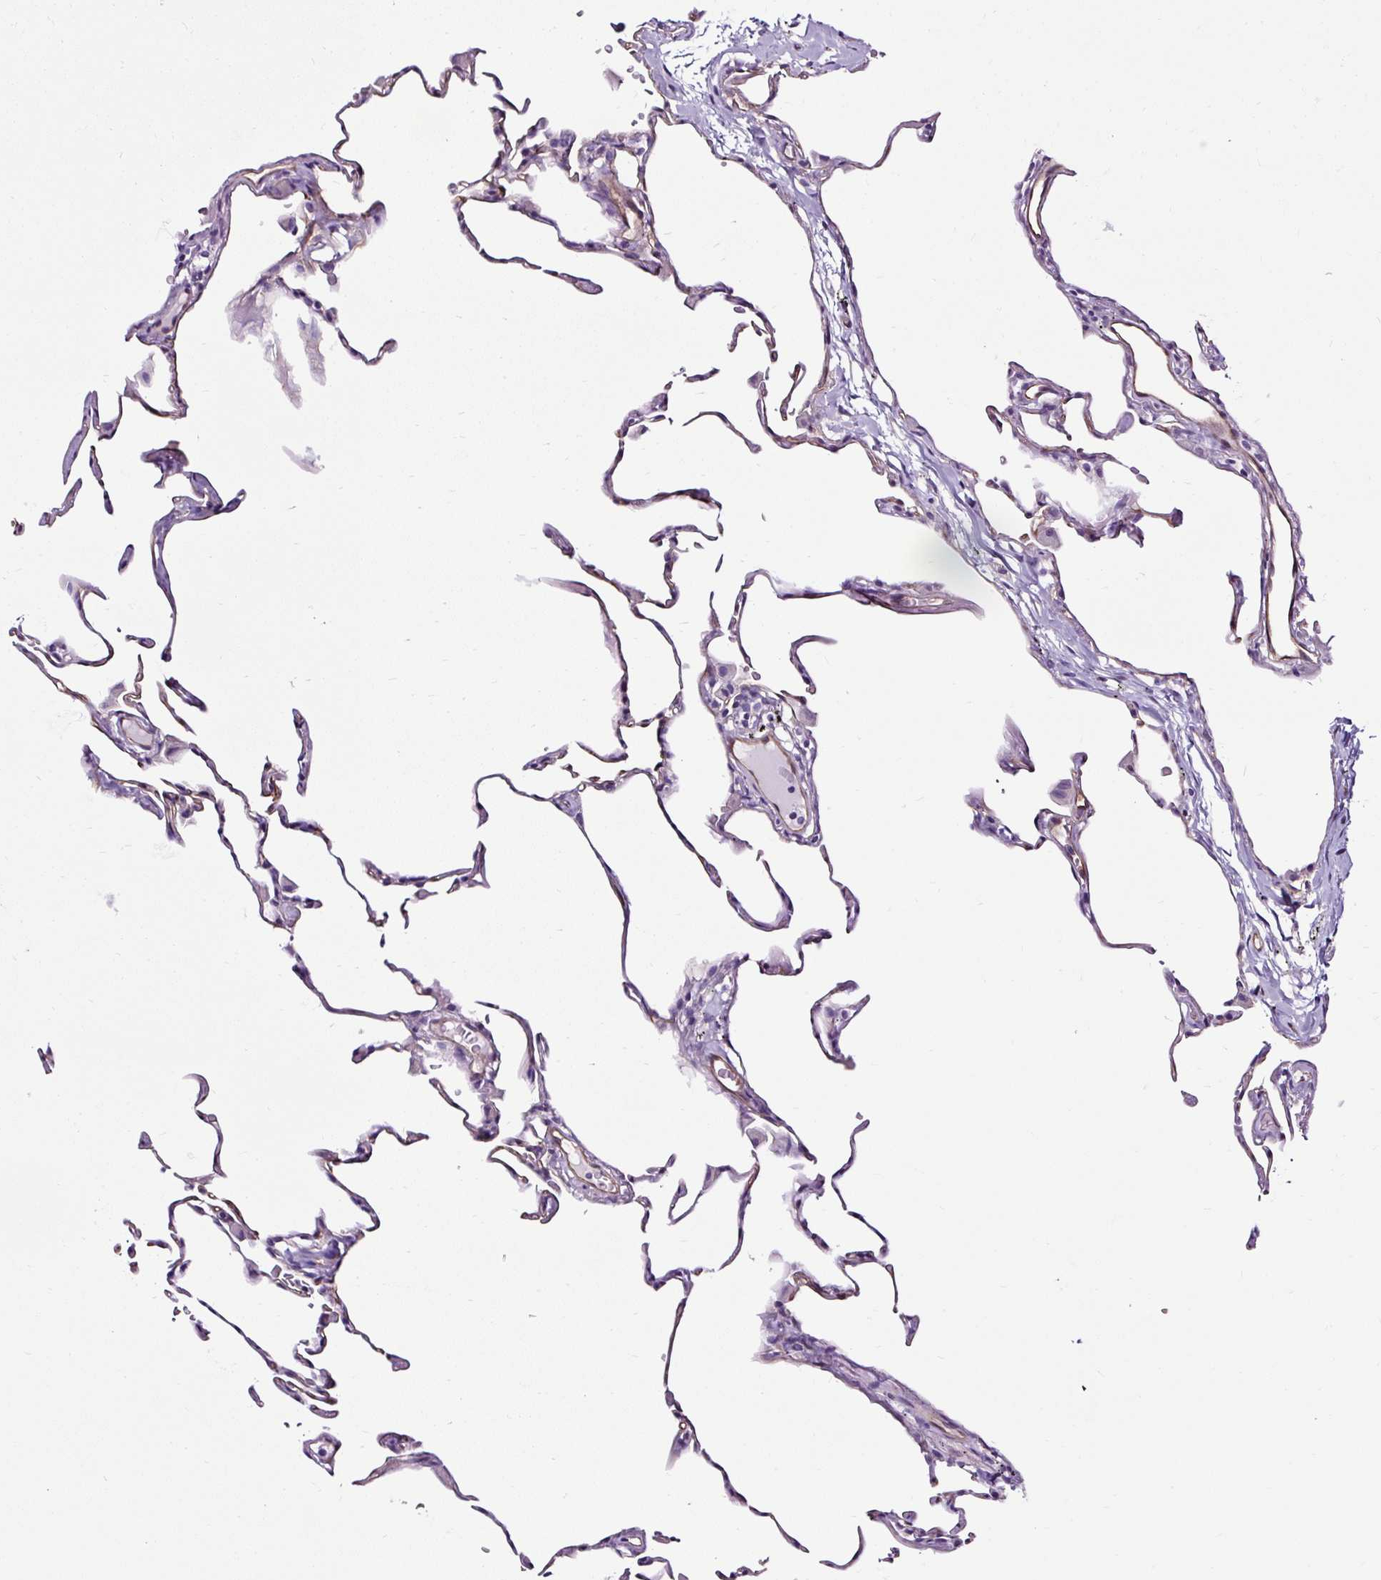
{"staining": {"intensity": "negative", "quantity": "none", "location": "none"}, "tissue": "lung", "cell_type": "Alveolar cells", "image_type": "normal", "snomed": [{"axis": "morphology", "description": "Normal tissue, NOS"}, {"axis": "topography", "description": "Lung"}], "caption": "This is a micrograph of immunohistochemistry (IHC) staining of normal lung, which shows no expression in alveolar cells.", "gene": "SLC7A8", "patient": {"sex": "female", "age": 57}}